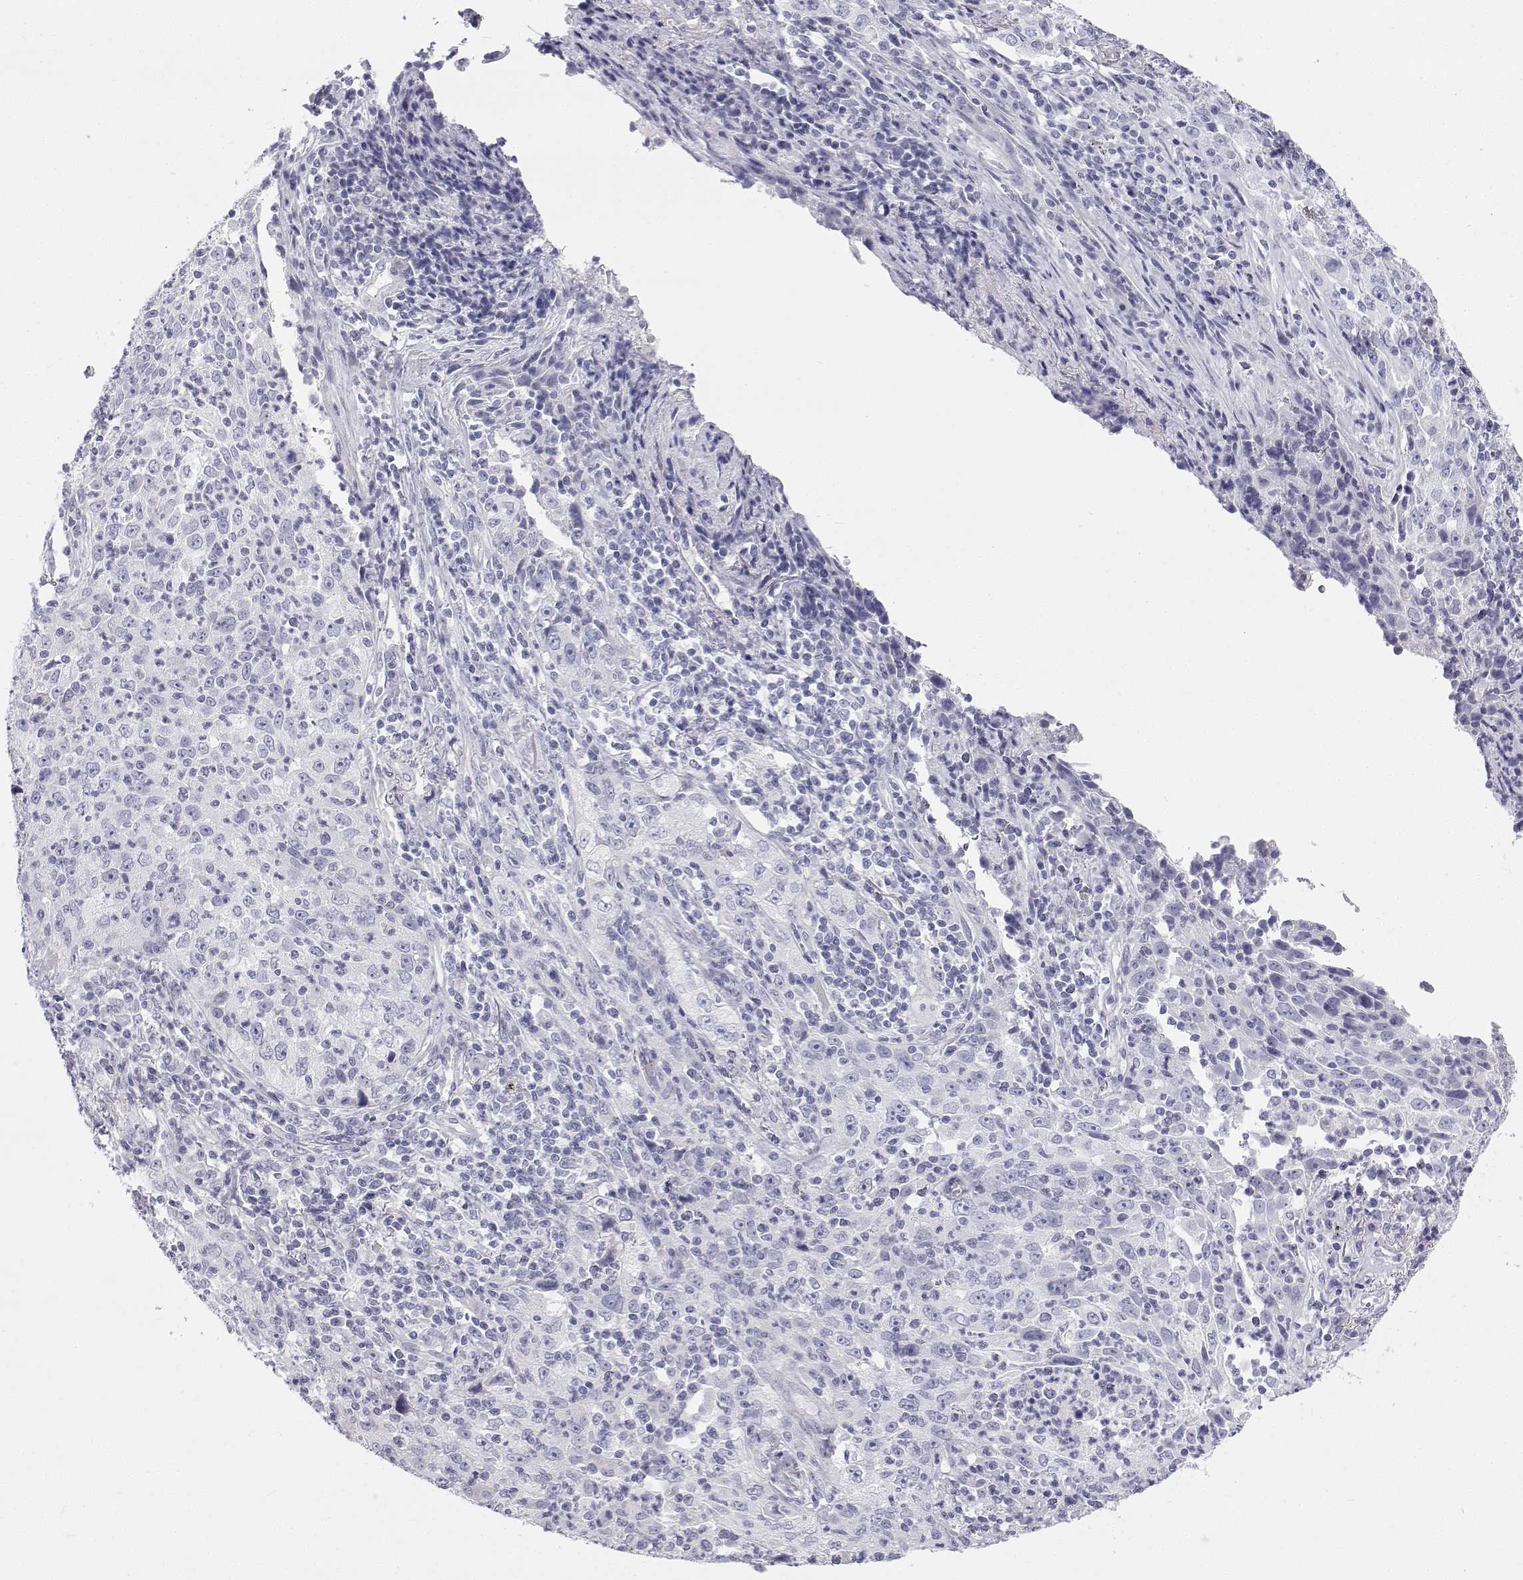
{"staining": {"intensity": "negative", "quantity": "none", "location": "none"}, "tissue": "lung cancer", "cell_type": "Tumor cells", "image_type": "cancer", "snomed": [{"axis": "morphology", "description": "Squamous cell carcinoma, NOS"}, {"axis": "topography", "description": "Lung"}], "caption": "A high-resolution photomicrograph shows immunohistochemistry staining of squamous cell carcinoma (lung), which exhibits no significant staining in tumor cells.", "gene": "TTN", "patient": {"sex": "male", "age": 71}}